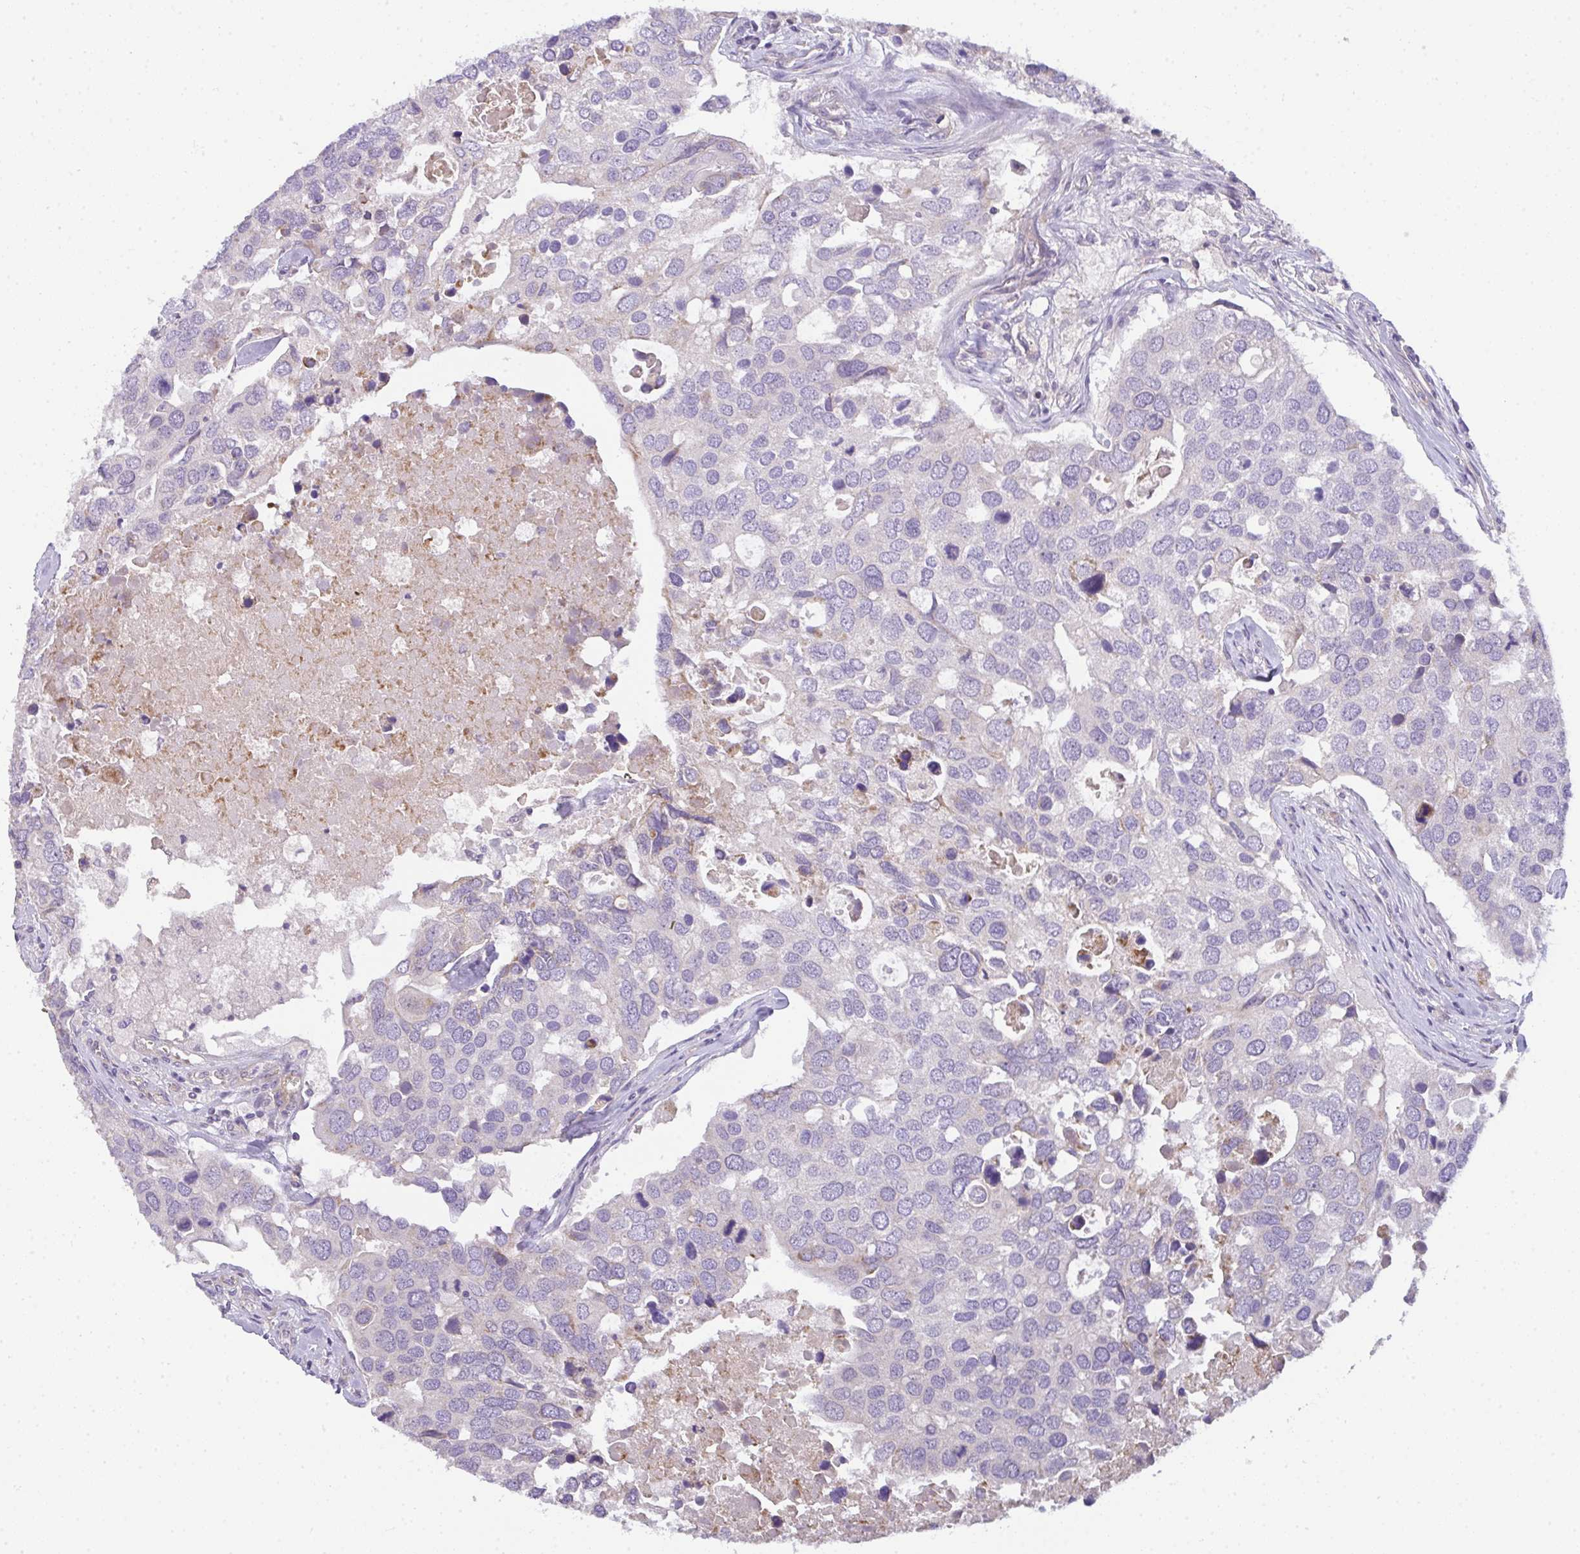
{"staining": {"intensity": "negative", "quantity": "none", "location": "none"}, "tissue": "breast cancer", "cell_type": "Tumor cells", "image_type": "cancer", "snomed": [{"axis": "morphology", "description": "Duct carcinoma"}, {"axis": "topography", "description": "Breast"}], "caption": "DAB (3,3'-diaminobenzidine) immunohistochemical staining of breast invasive ductal carcinoma demonstrates no significant staining in tumor cells. (DAB (3,3'-diaminobenzidine) IHC, high magnification).", "gene": "FILIP1", "patient": {"sex": "female", "age": 83}}